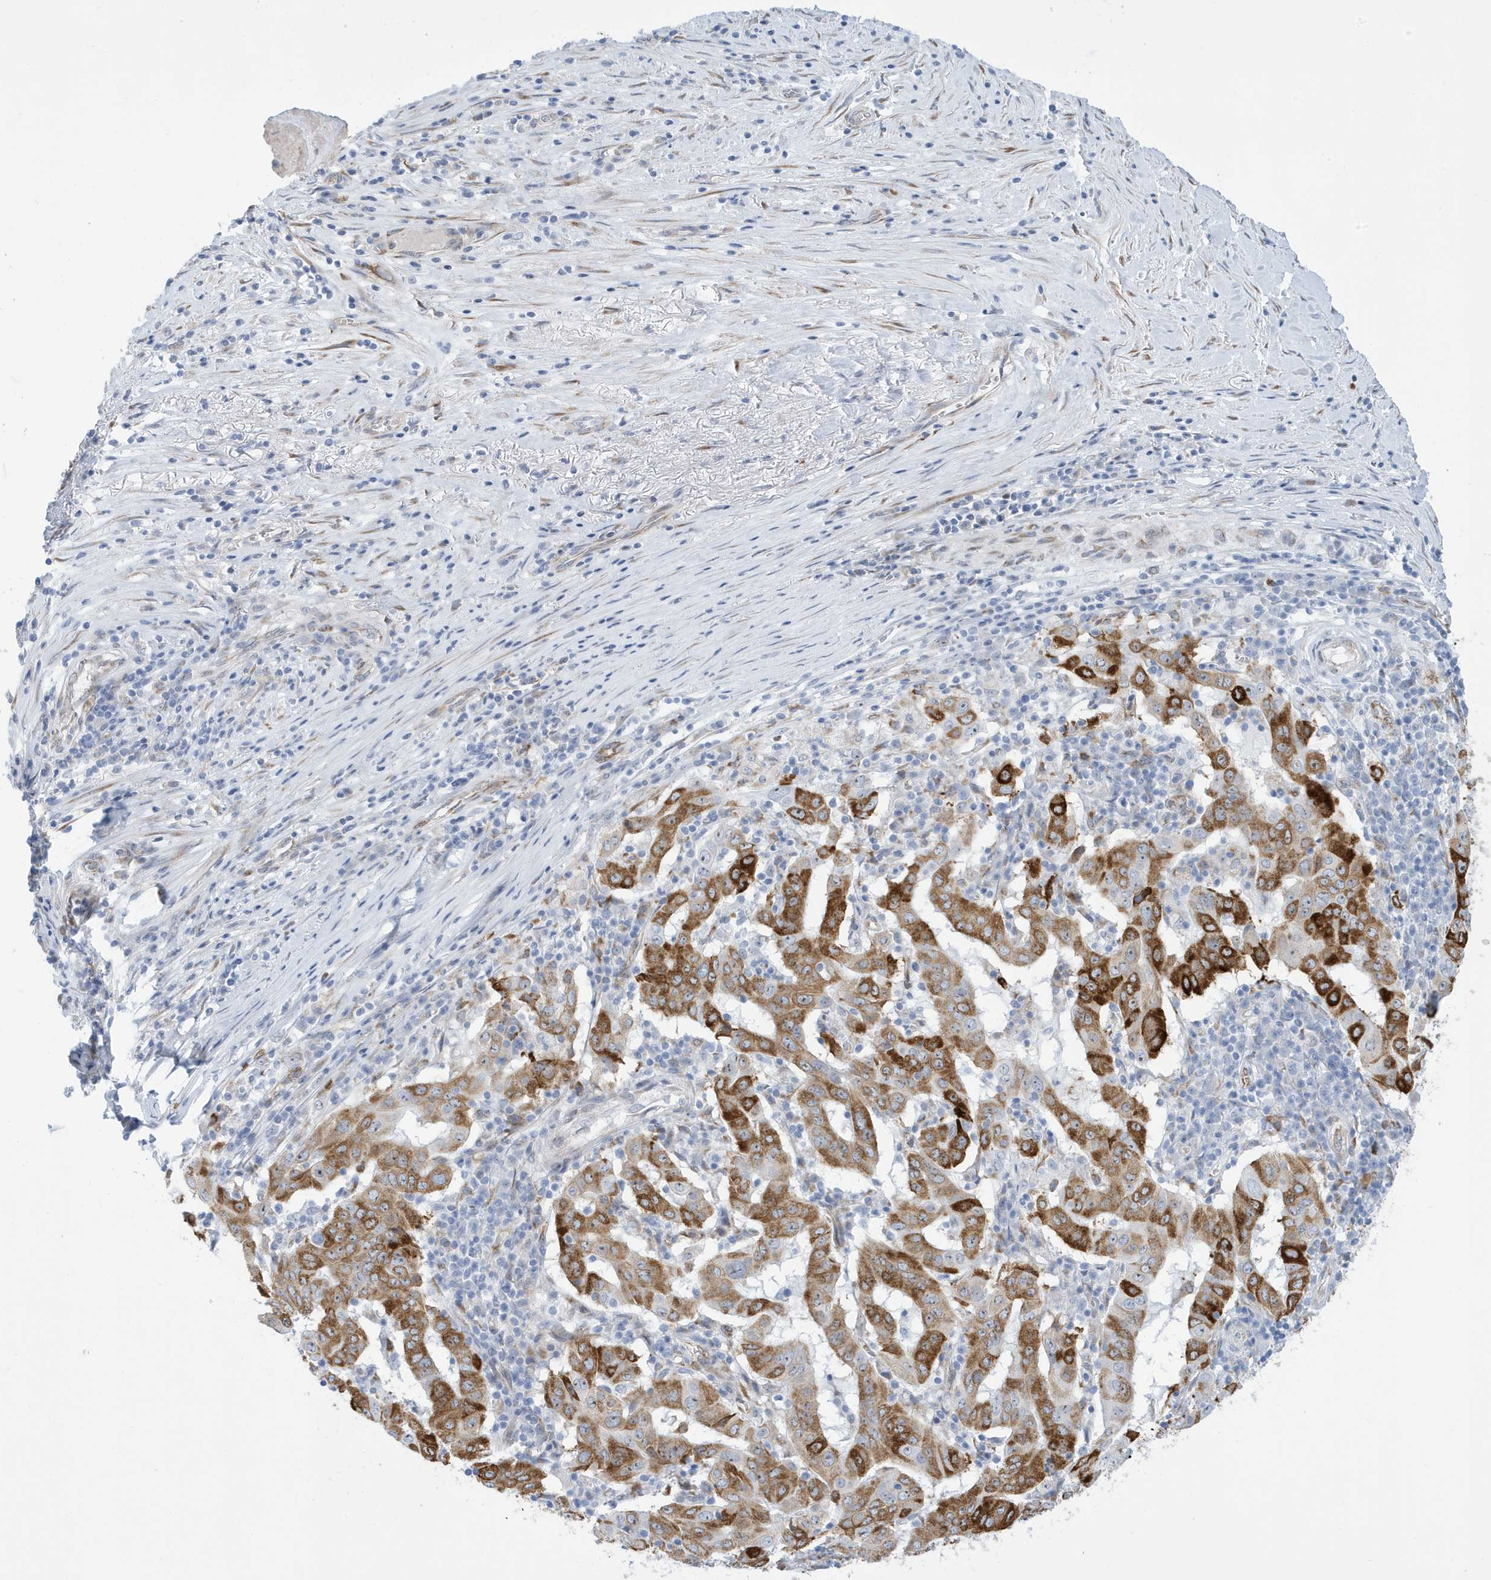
{"staining": {"intensity": "strong", "quantity": ">75%", "location": "cytoplasmic/membranous"}, "tissue": "pancreatic cancer", "cell_type": "Tumor cells", "image_type": "cancer", "snomed": [{"axis": "morphology", "description": "Adenocarcinoma, NOS"}, {"axis": "topography", "description": "Pancreas"}], "caption": "Adenocarcinoma (pancreatic) tissue exhibits strong cytoplasmic/membranous positivity in about >75% of tumor cells, visualized by immunohistochemistry.", "gene": "SEMA3F", "patient": {"sex": "male", "age": 63}}